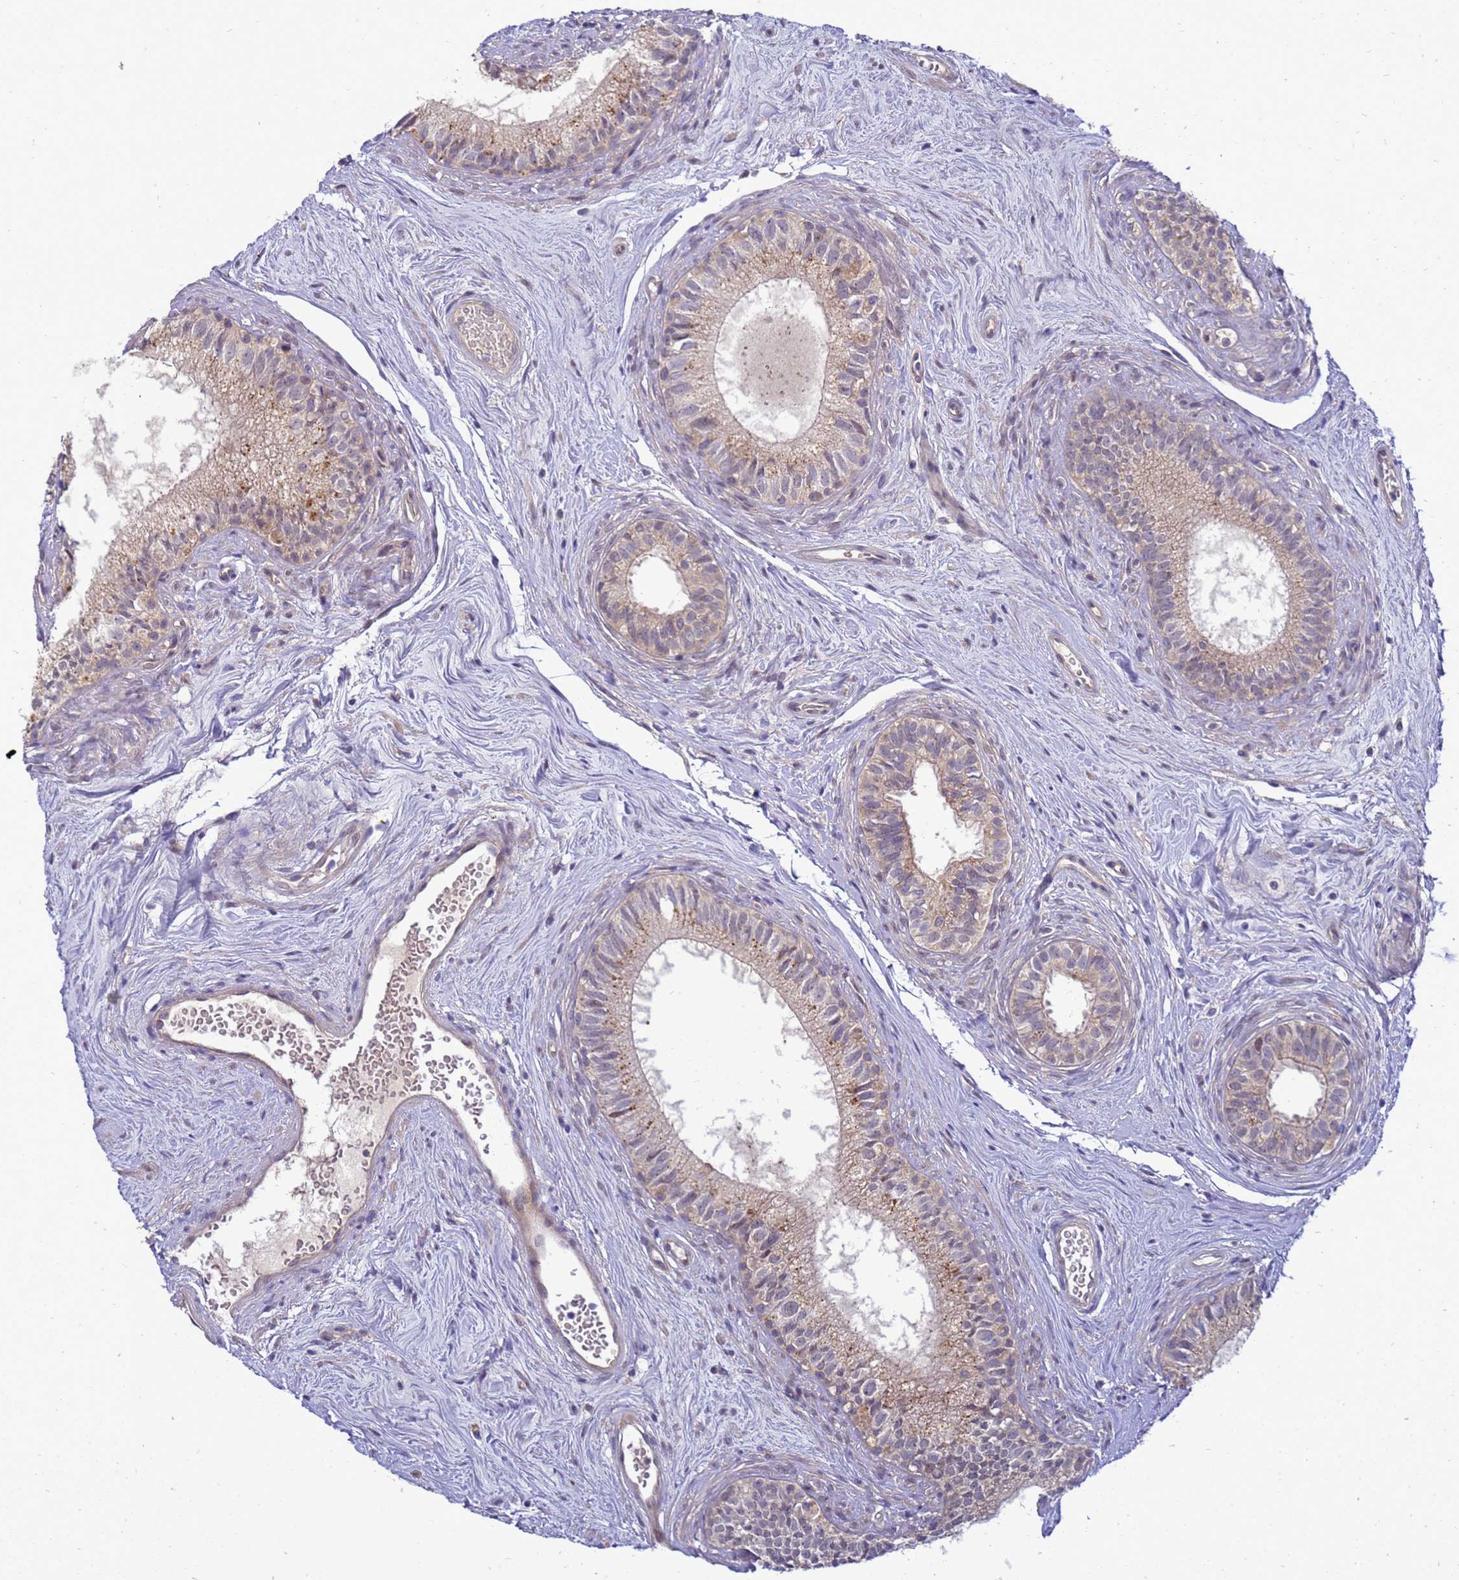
{"staining": {"intensity": "moderate", "quantity": "25%-75%", "location": "cytoplasmic/membranous"}, "tissue": "epididymis", "cell_type": "Glandular cells", "image_type": "normal", "snomed": [{"axis": "morphology", "description": "Normal tissue, NOS"}, {"axis": "topography", "description": "Epididymis"}], "caption": "The image demonstrates immunohistochemical staining of unremarkable epididymis. There is moderate cytoplasmic/membranous staining is seen in about 25%-75% of glandular cells.", "gene": "ENOPH1", "patient": {"sex": "male", "age": 71}}